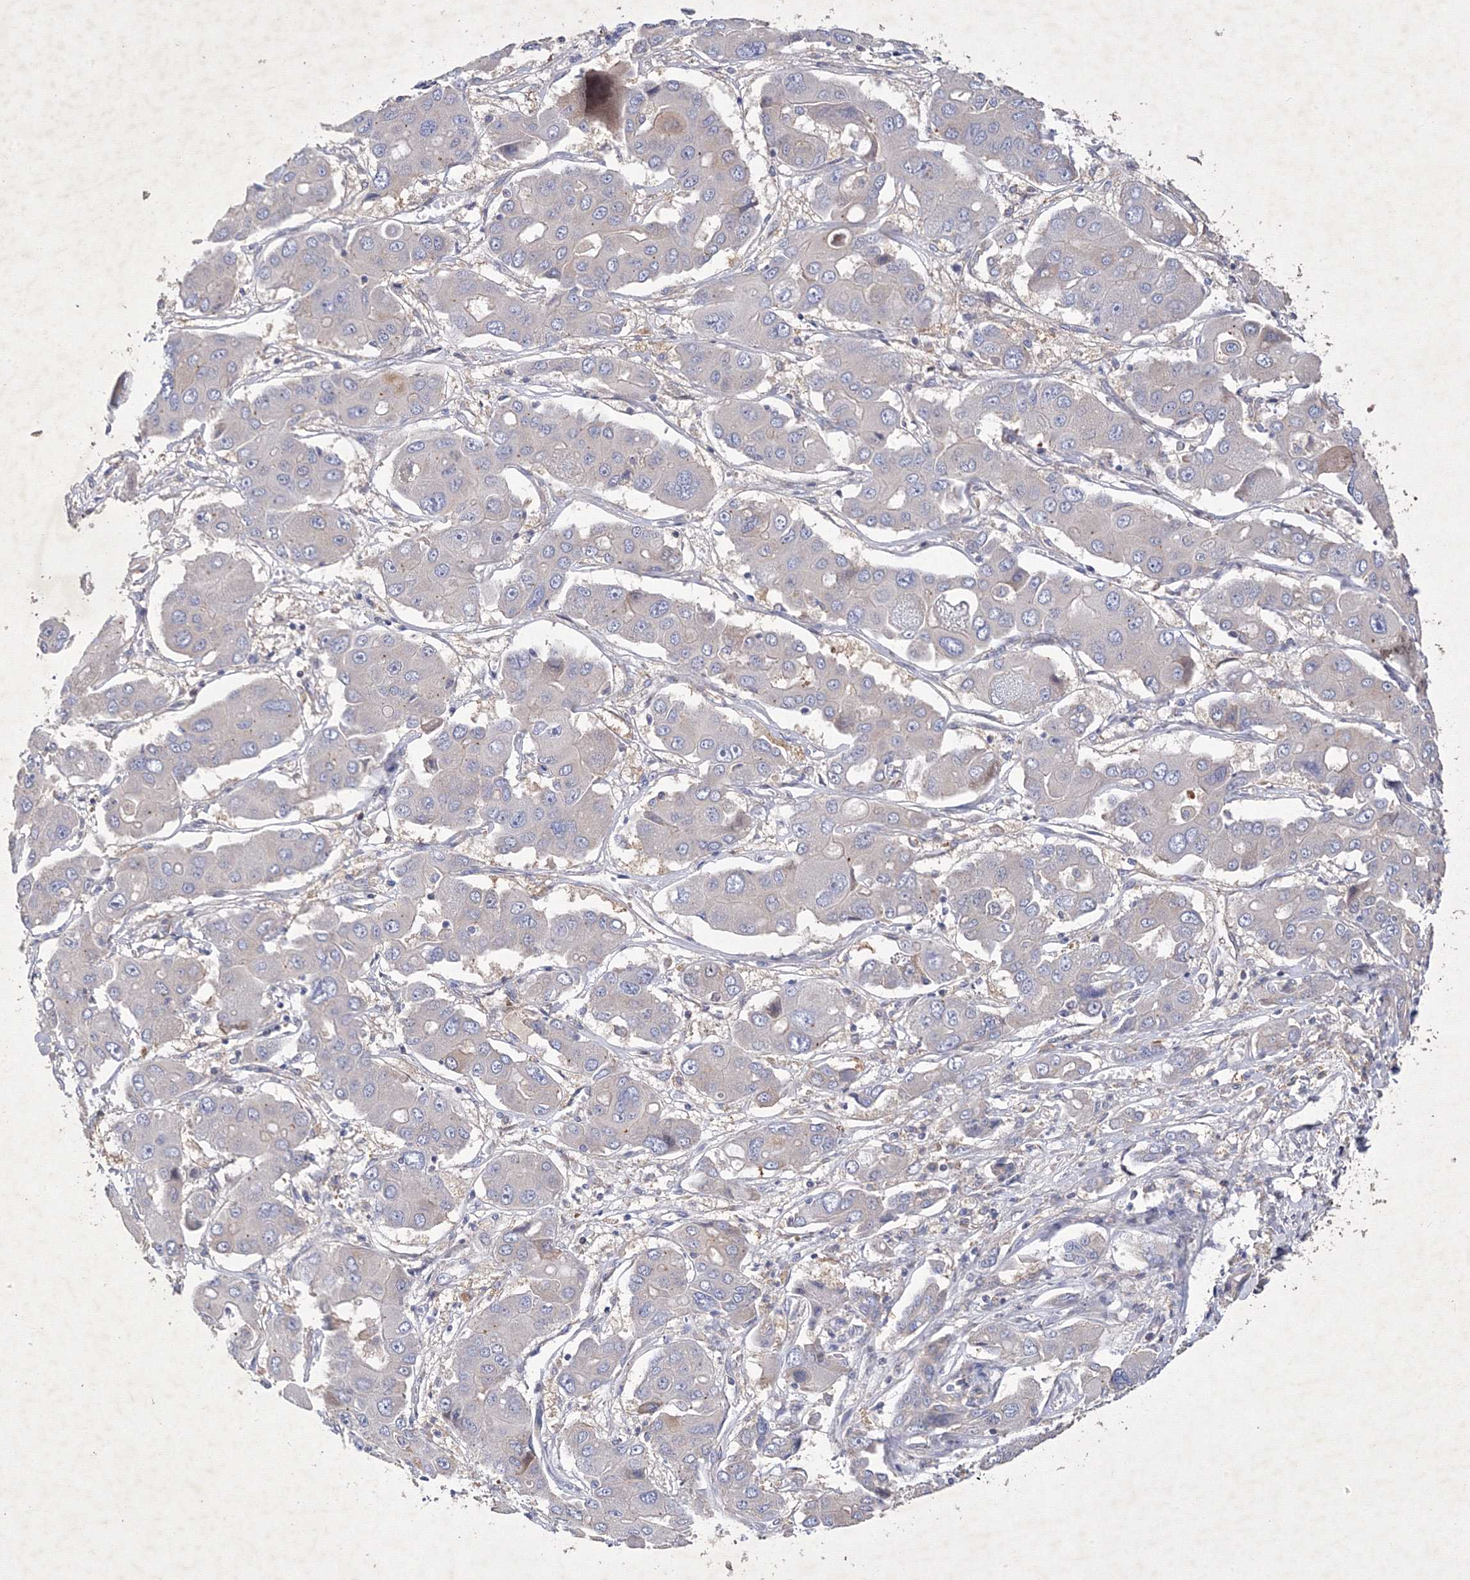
{"staining": {"intensity": "negative", "quantity": "none", "location": "none"}, "tissue": "liver cancer", "cell_type": "Tumor cells", "image_type": "cancer", "snomed": [{"axis": "morphology", "description": "Cholangiocarcinoma"}, {"axis": "topography", "description": "Liver"}], "caption": "This is a photomicrograph of immunohistochemistry (IHC) staining of liver cancer (cholangiocarcinoma), which shows no expression in tumor cells.", "gene": "SNX18", "patient": {"sex": "male", "age": 67}}